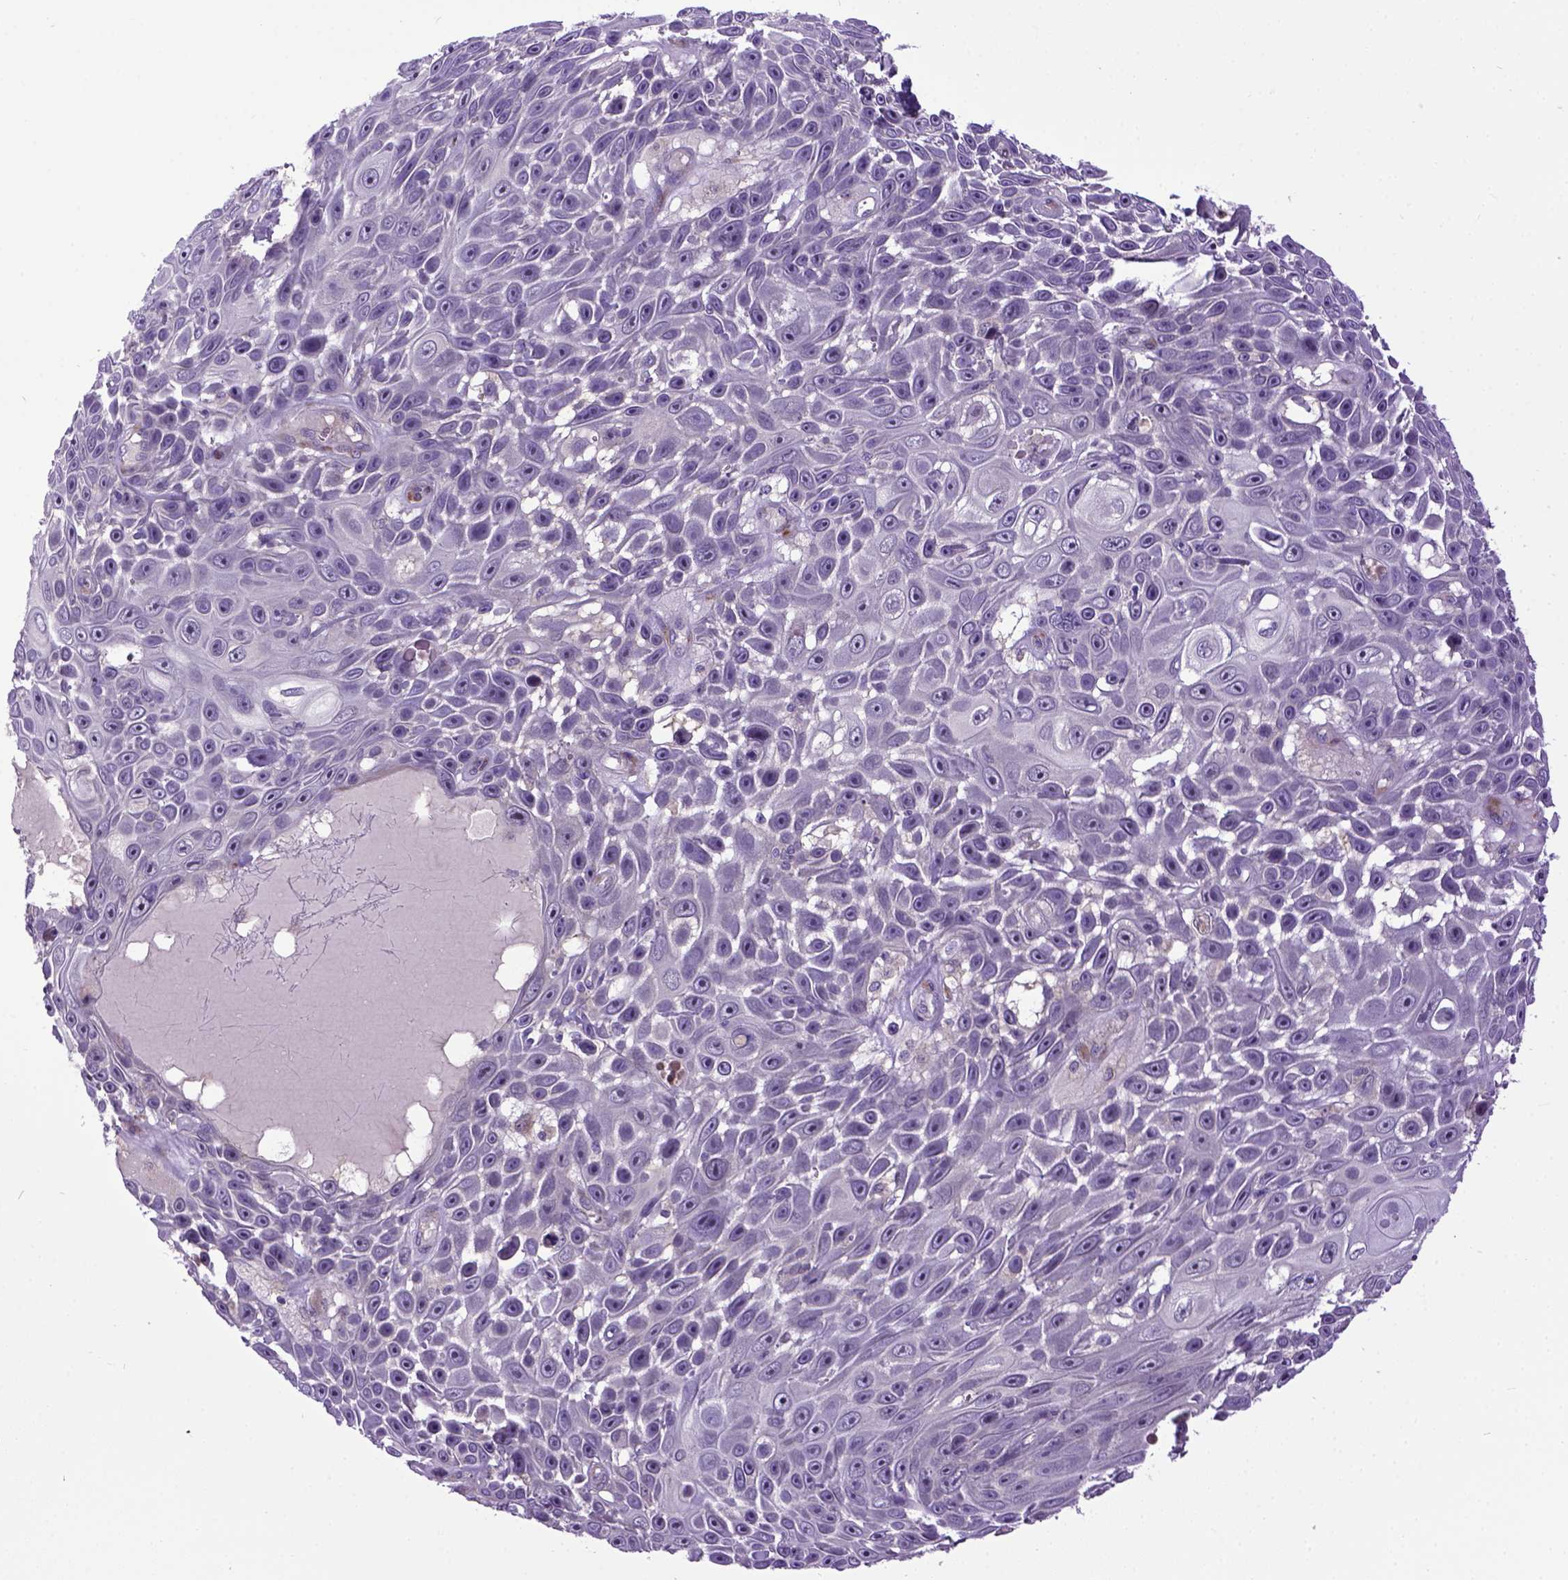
{"staining": {"intensity": "negative", "quantity": "none", "location": "none"}, "tissue": "skin cancer", "cell_type": "Tumor cells", "image_type": "cancer", "snomed": [{"axis": "morphology", "description": "Squamous cell carcinoma, NOS"}, {"axis": "topography", "description": "Skin"}], "caption": "Tumor cells are negative for brown protein staining in skin squamous cell carcinoma.", "gene": "NEK5", "patient": {"sex": "male", "age": 82}}